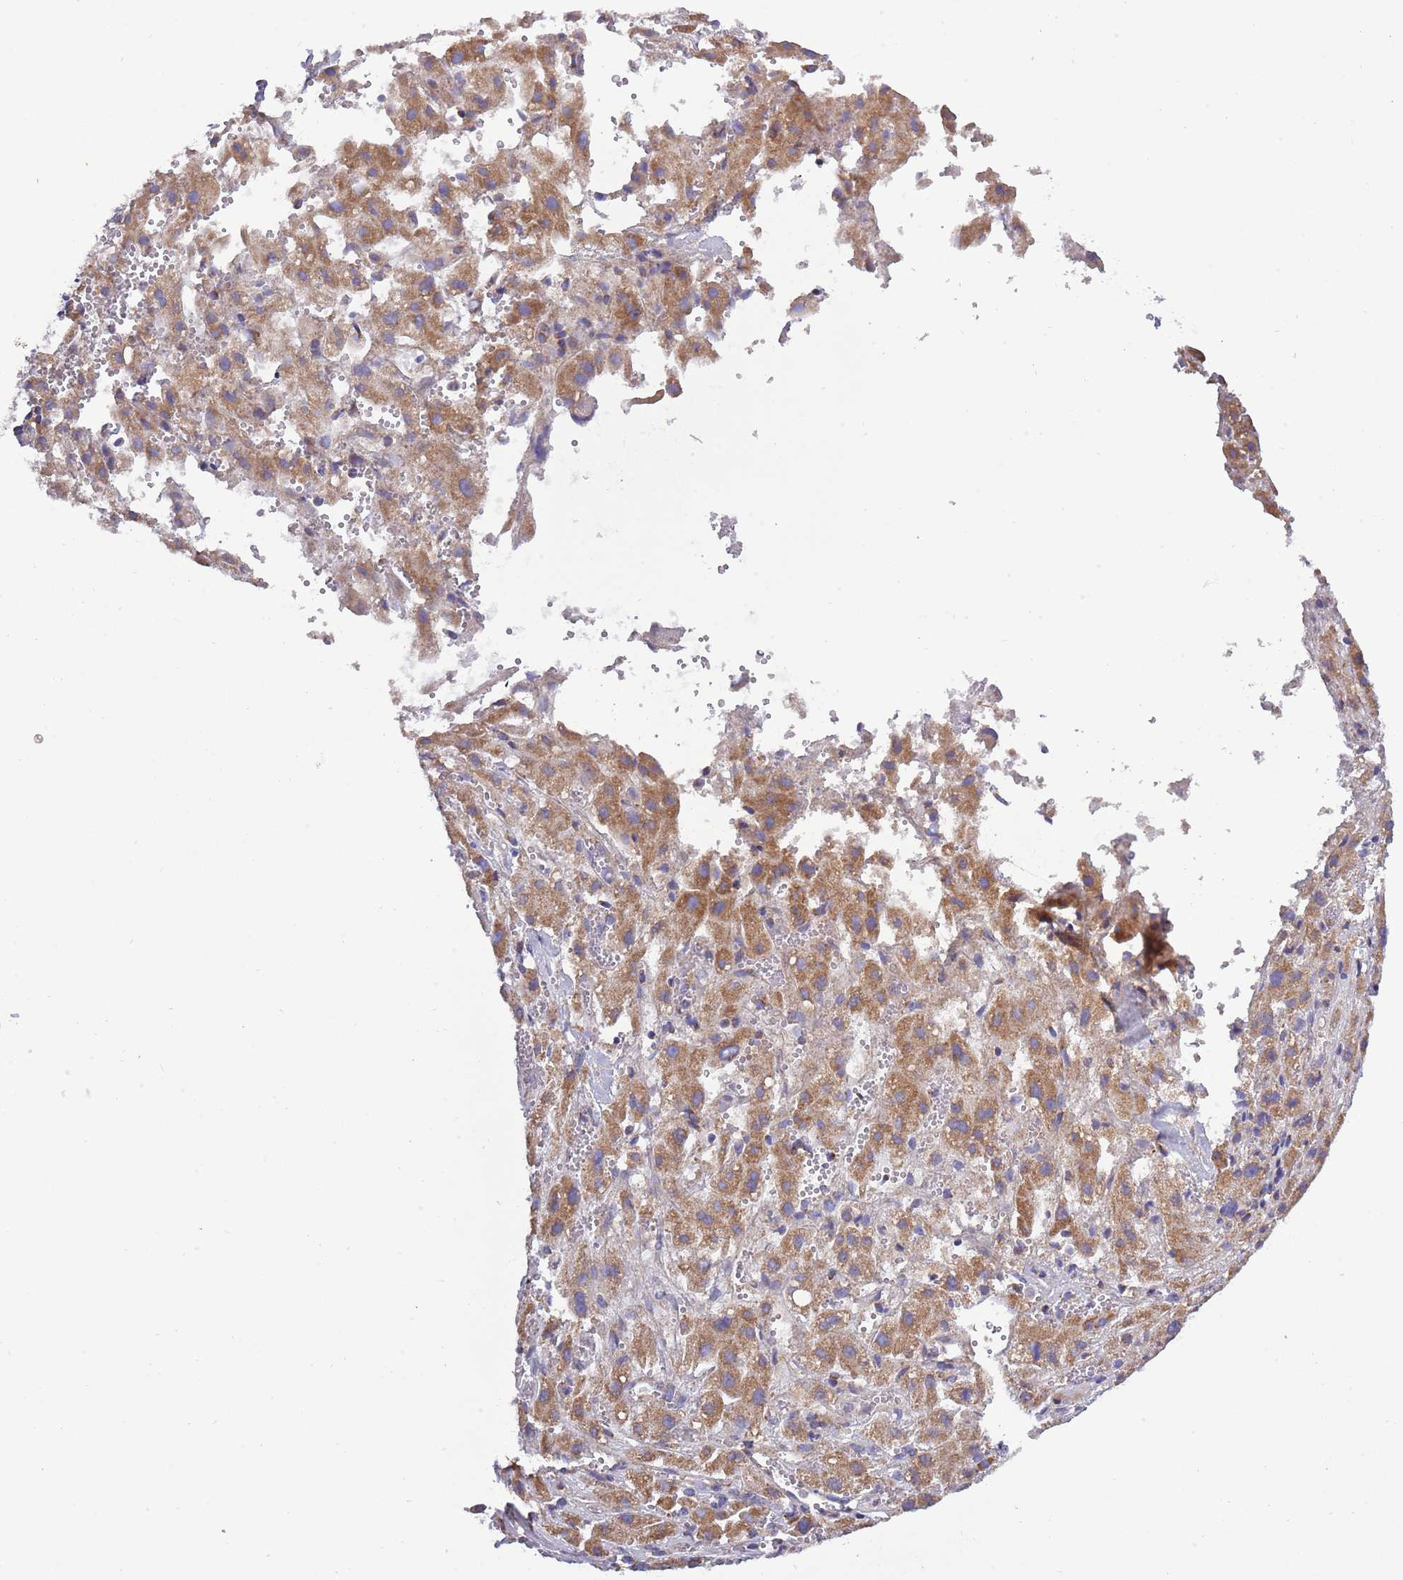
{"staining": {"intensity": "moderate", "quantity": ">75%", "location": "cytoplasmic/membranous"}, "tissue": "liver cancer", "cell_type": "Tumor cells", "image_type": "cancer", "snomed": [{"axis": "morphology", "description": "Carcinoma, Hepatocellular, NOS"}, {"axis": "topography", "description": "Liver"}], "caption": "IHC of liver hepatocellular carcinoma shows medium levels of moderate cytoplasmic/membranous staining in about >75% of tumor cells.", "gene": "IRS4", "patient": {"sex": "female", "age": 58}}